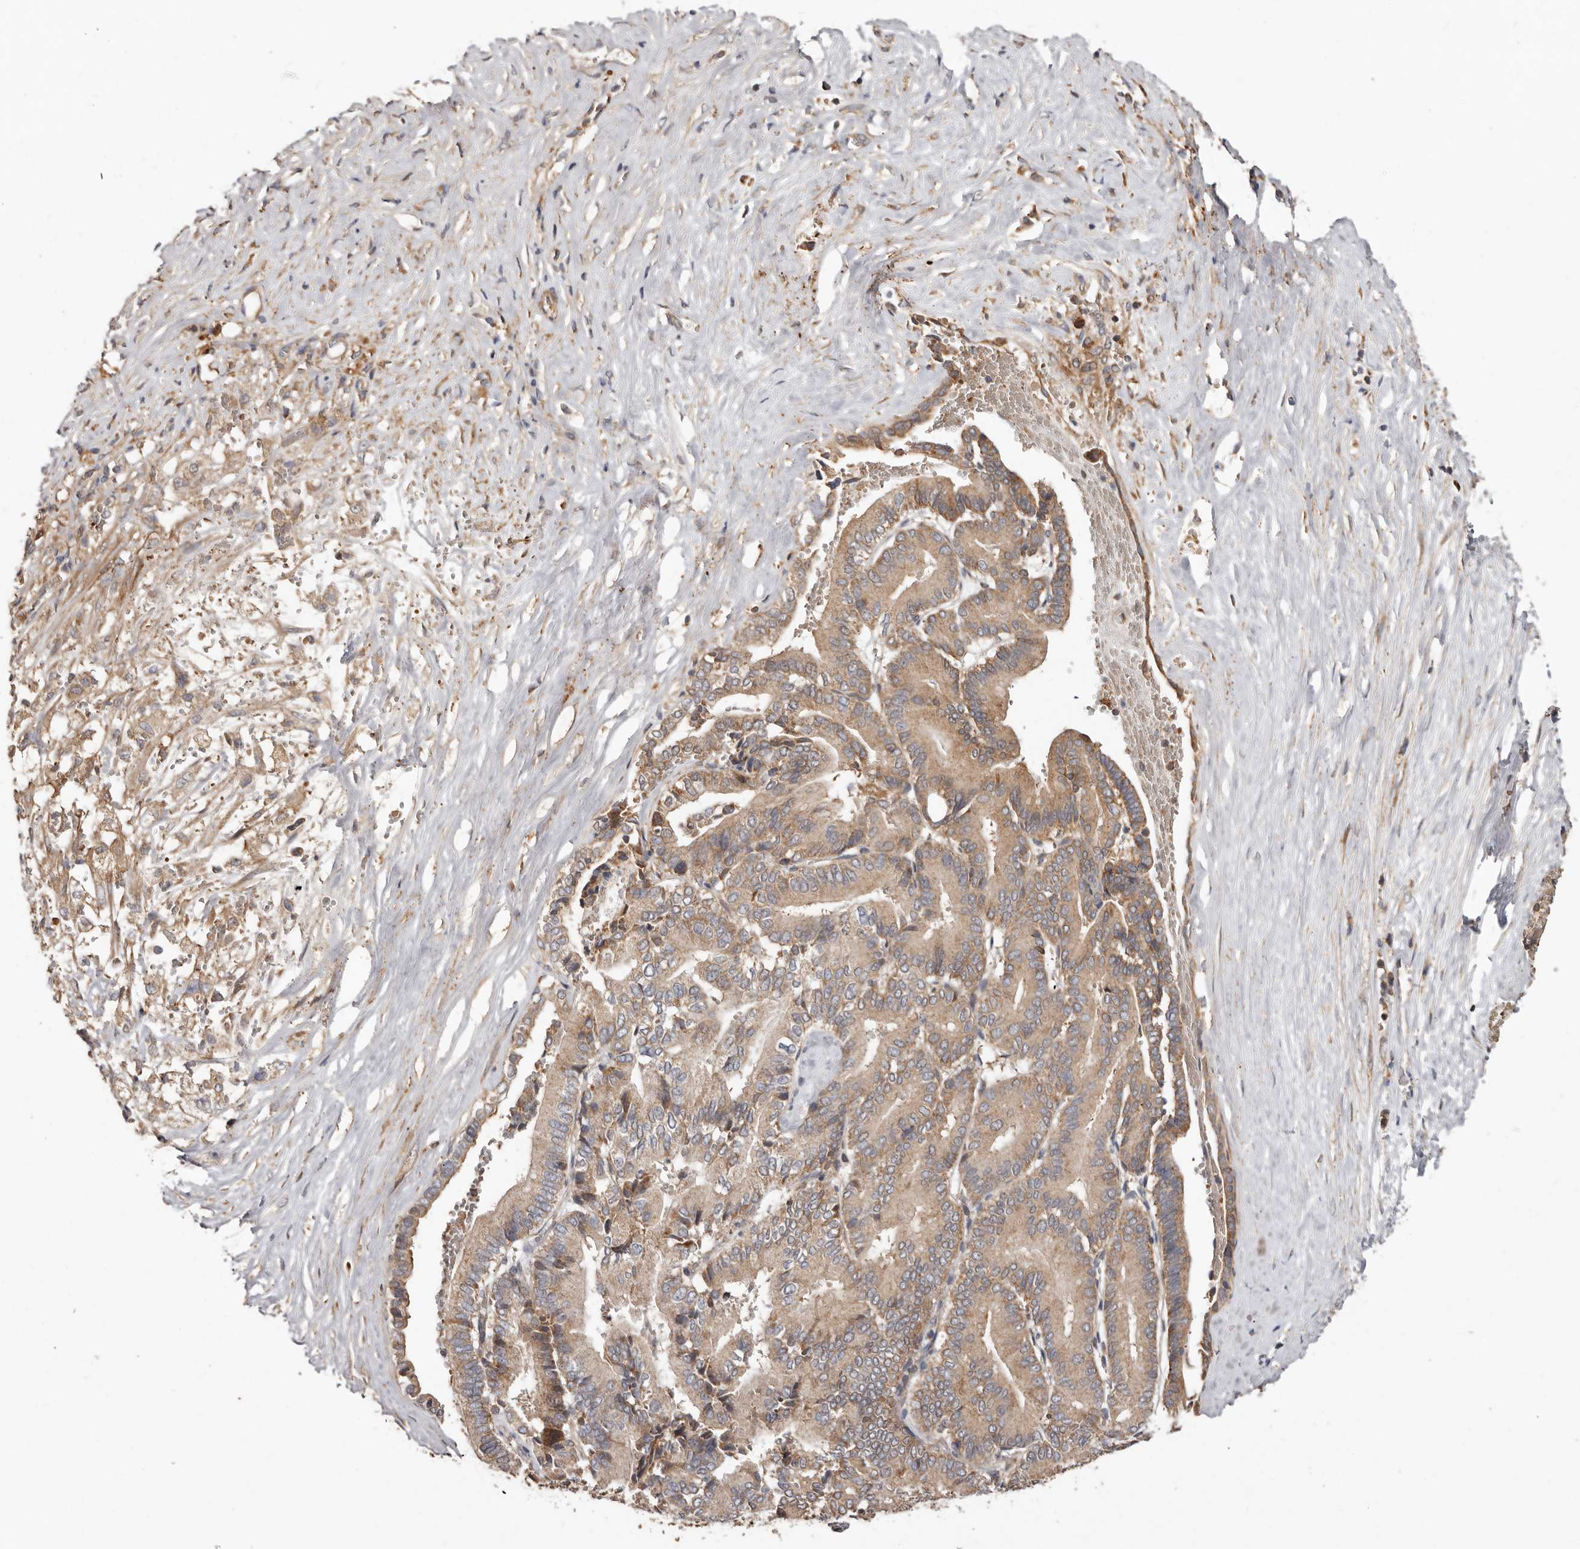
{"staining": {"intensity": "moderate", "quantity": "25%-75%", "location": "cytoplasmic/membranous"}, "tissue": "liver cancer", "cell_type": "Tumor cells", "image_type": "cancer", "snomed": [{"axis": "morphology", "description": "Cholangiocarcinoma"}, {"axis": "topography", "description": "Liver"}], "caption": "Immunohistochemistry (IHC) staining of cholangiocarcinoma (liver), which displays medium levels of moderate cytoplasmic/membranous expression in approximately 25%-75% of tumor cells indicating moderate cytoplasmic/membranous protein expression. The staining was performed using DAB (brown) for protein detection and nuclei were counterstained in hematoxylin (blue).", "gene": "GOT1L1", "patient": {"sex": "female", "age": 75}}